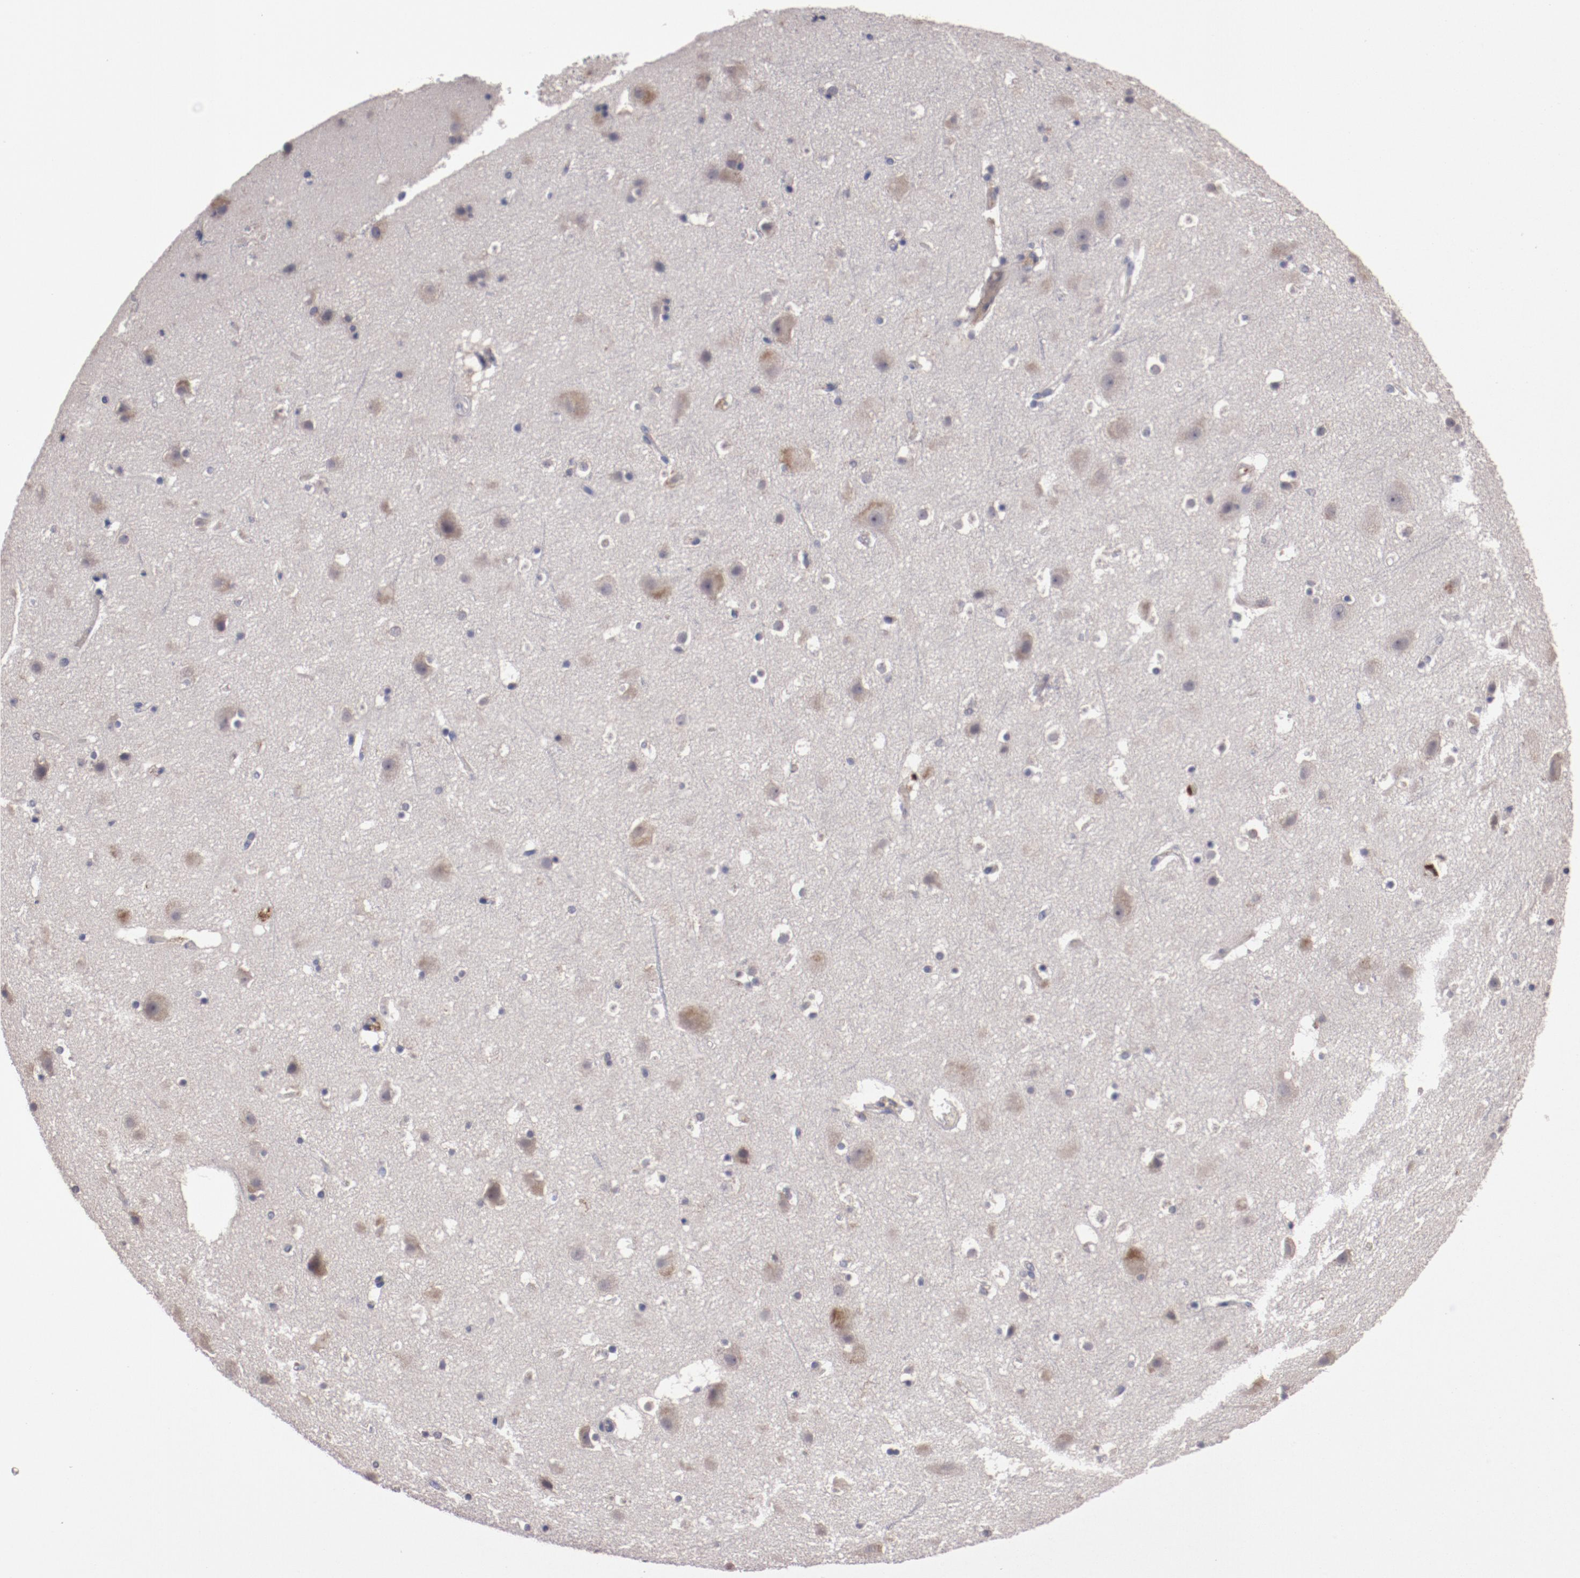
{"staining": {"intensity": "weak", "quantity": ">75%", "location": "cytoplasmic/membranous"}, "tissue": "cerebral cortex", "cell_type": "Endothelial cells", "image_type": "normal", "snomed": [{"axis": "morphology", "description": "Normal tissue, NOS"}, {"axis": "topography", "description": "Cerebral cortex"}], "caption": "Immunohistochemical staining of normal human cerebral cortex exhibits weak cytoplasmic/membranous protein expression in about >75% of endothelial cells.", "gene": "CP", "patient": {"sex": "male", "age": 45}}